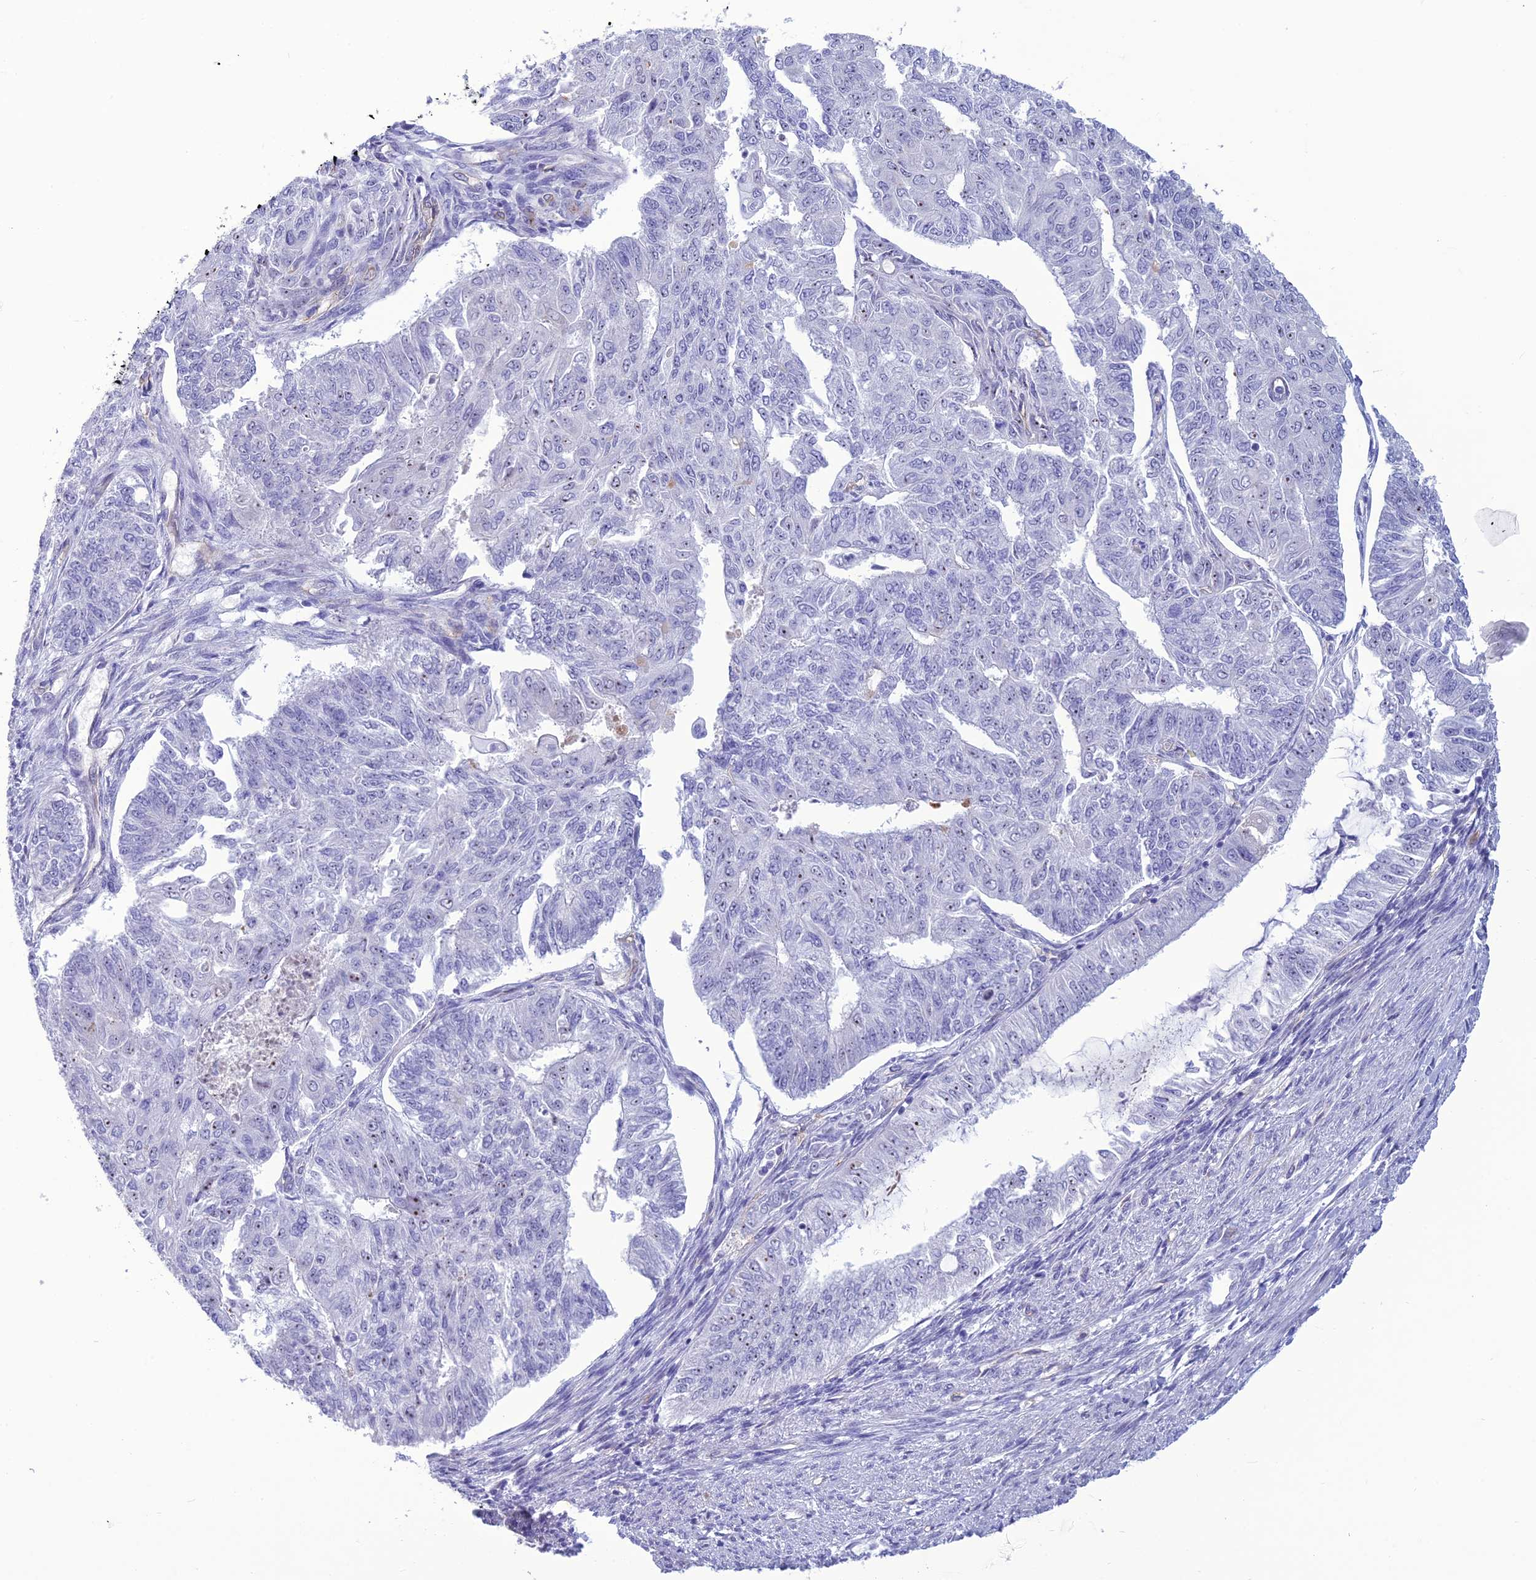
{"staining": {"intensity": "negative", "quantity": "none", "location": "none"}, "tissue": "endometrial cancer", "cell_type": "Tumor cells", "image_type": "cancer", "snomed": [{"axis": "morphology", "description": "Adenocarcinoma, NOS"}, {"axis": "topography", "description": "Endometrium"}], "caption": "DAB immunohistochemical staining of endometrial cancer (adenocarcinoma) displays no significant staining in tumor cells.", "gene": "BBS7", "patient": {"sex": "female", "age": 32}}